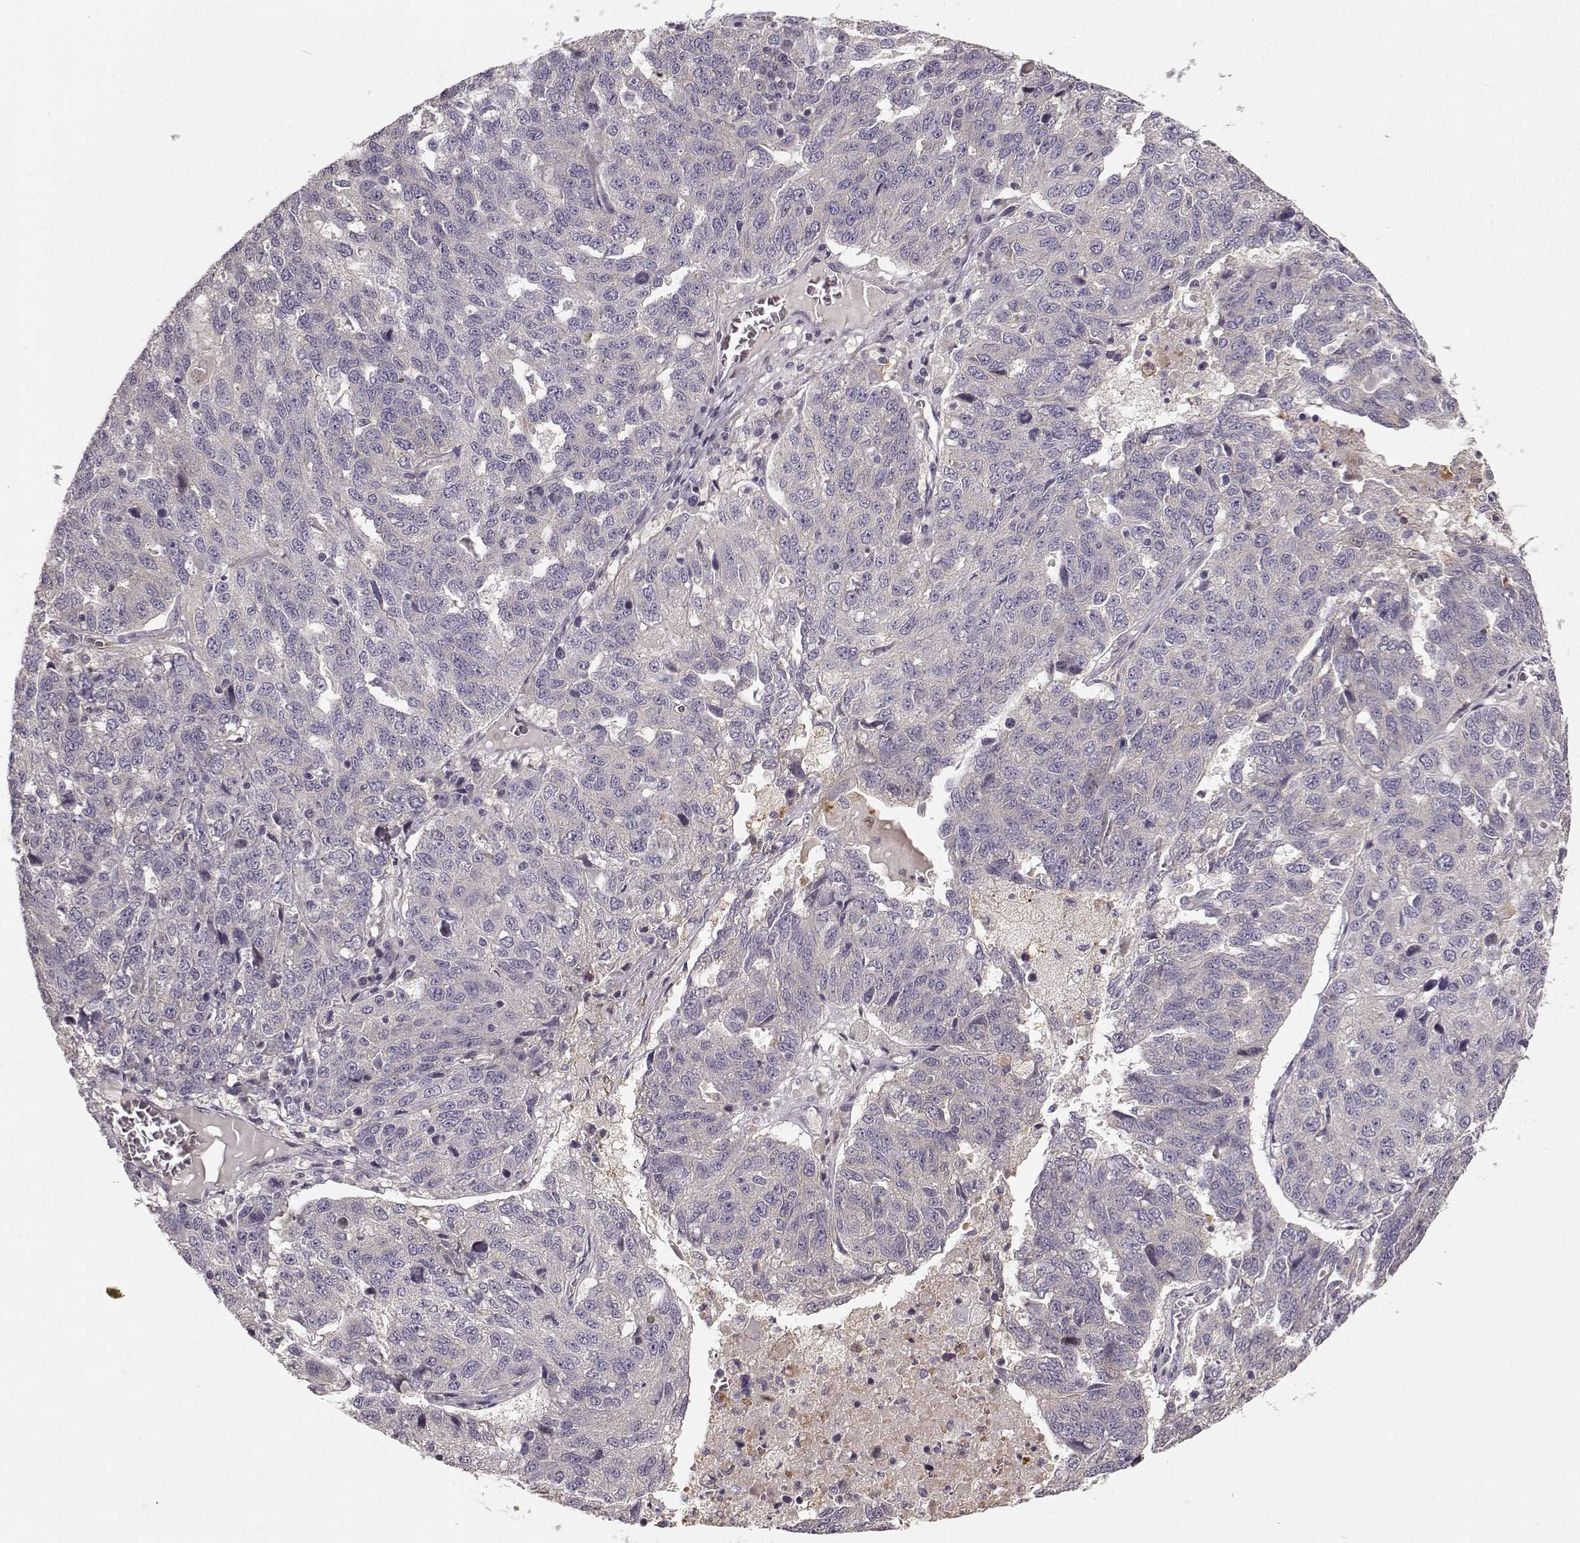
{"staining": {"intensity": "negative", "quantity": "none", "location": "none"}, "tissue": "ovarian cancer", "cell_type": "Tumor cells", "image_type": "cancer", "snomed": [{"axis": "morphology", "description": "Cystadenocarcinoma, serous, NOS"}, {"axis": "topography", "description": "Ovary"}], "caption": "This photomicrograph is of ovarian cancer stained with immunohistochemistry (IHC) to label a protein in brown with the nuclei are counter-stained blue. There is no expression in tumor cells.", "gene": "MTR", "patient": {"sex": "female", "age": 71}}